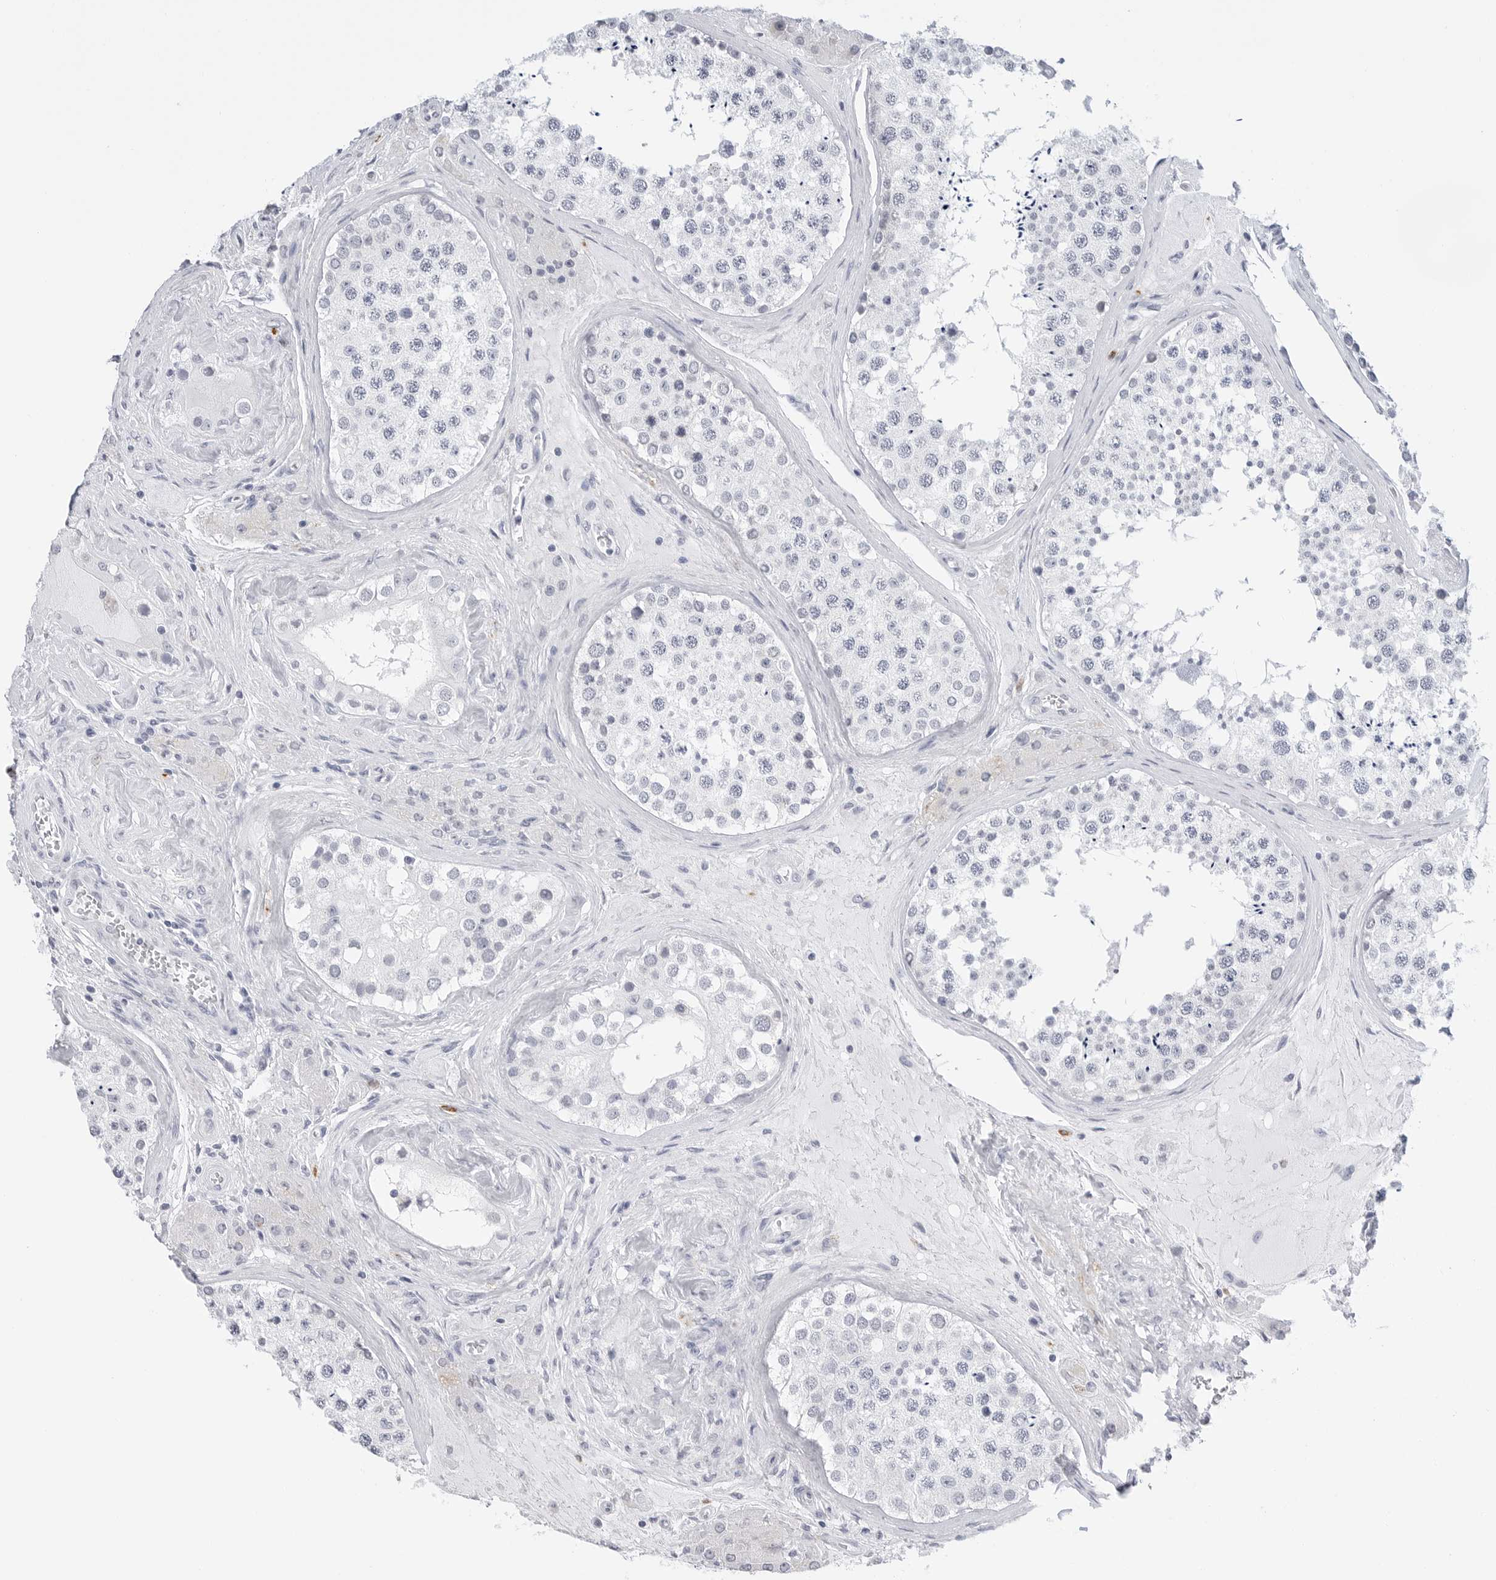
{"staining": {"intensity": "negative", "quantity": "none", "location": "none"}, "tissue": "testis", "cell_type": "Cells in seminiferous ducts", "image_type": "normal", "snomed": [{"axis": "morphology", "description": "Normal tissue, NOS"}, {"axis": "topography", "description": "Testis"}], "caption": "The immunohistochemistry (IHC) image has no significant expression in cells in seminiferous ducts of testis. (DAB immunohistochemistry (IHC), high magnification).", "gene": "HSPB7", "patient": {"sex": "male", "age": 46}}